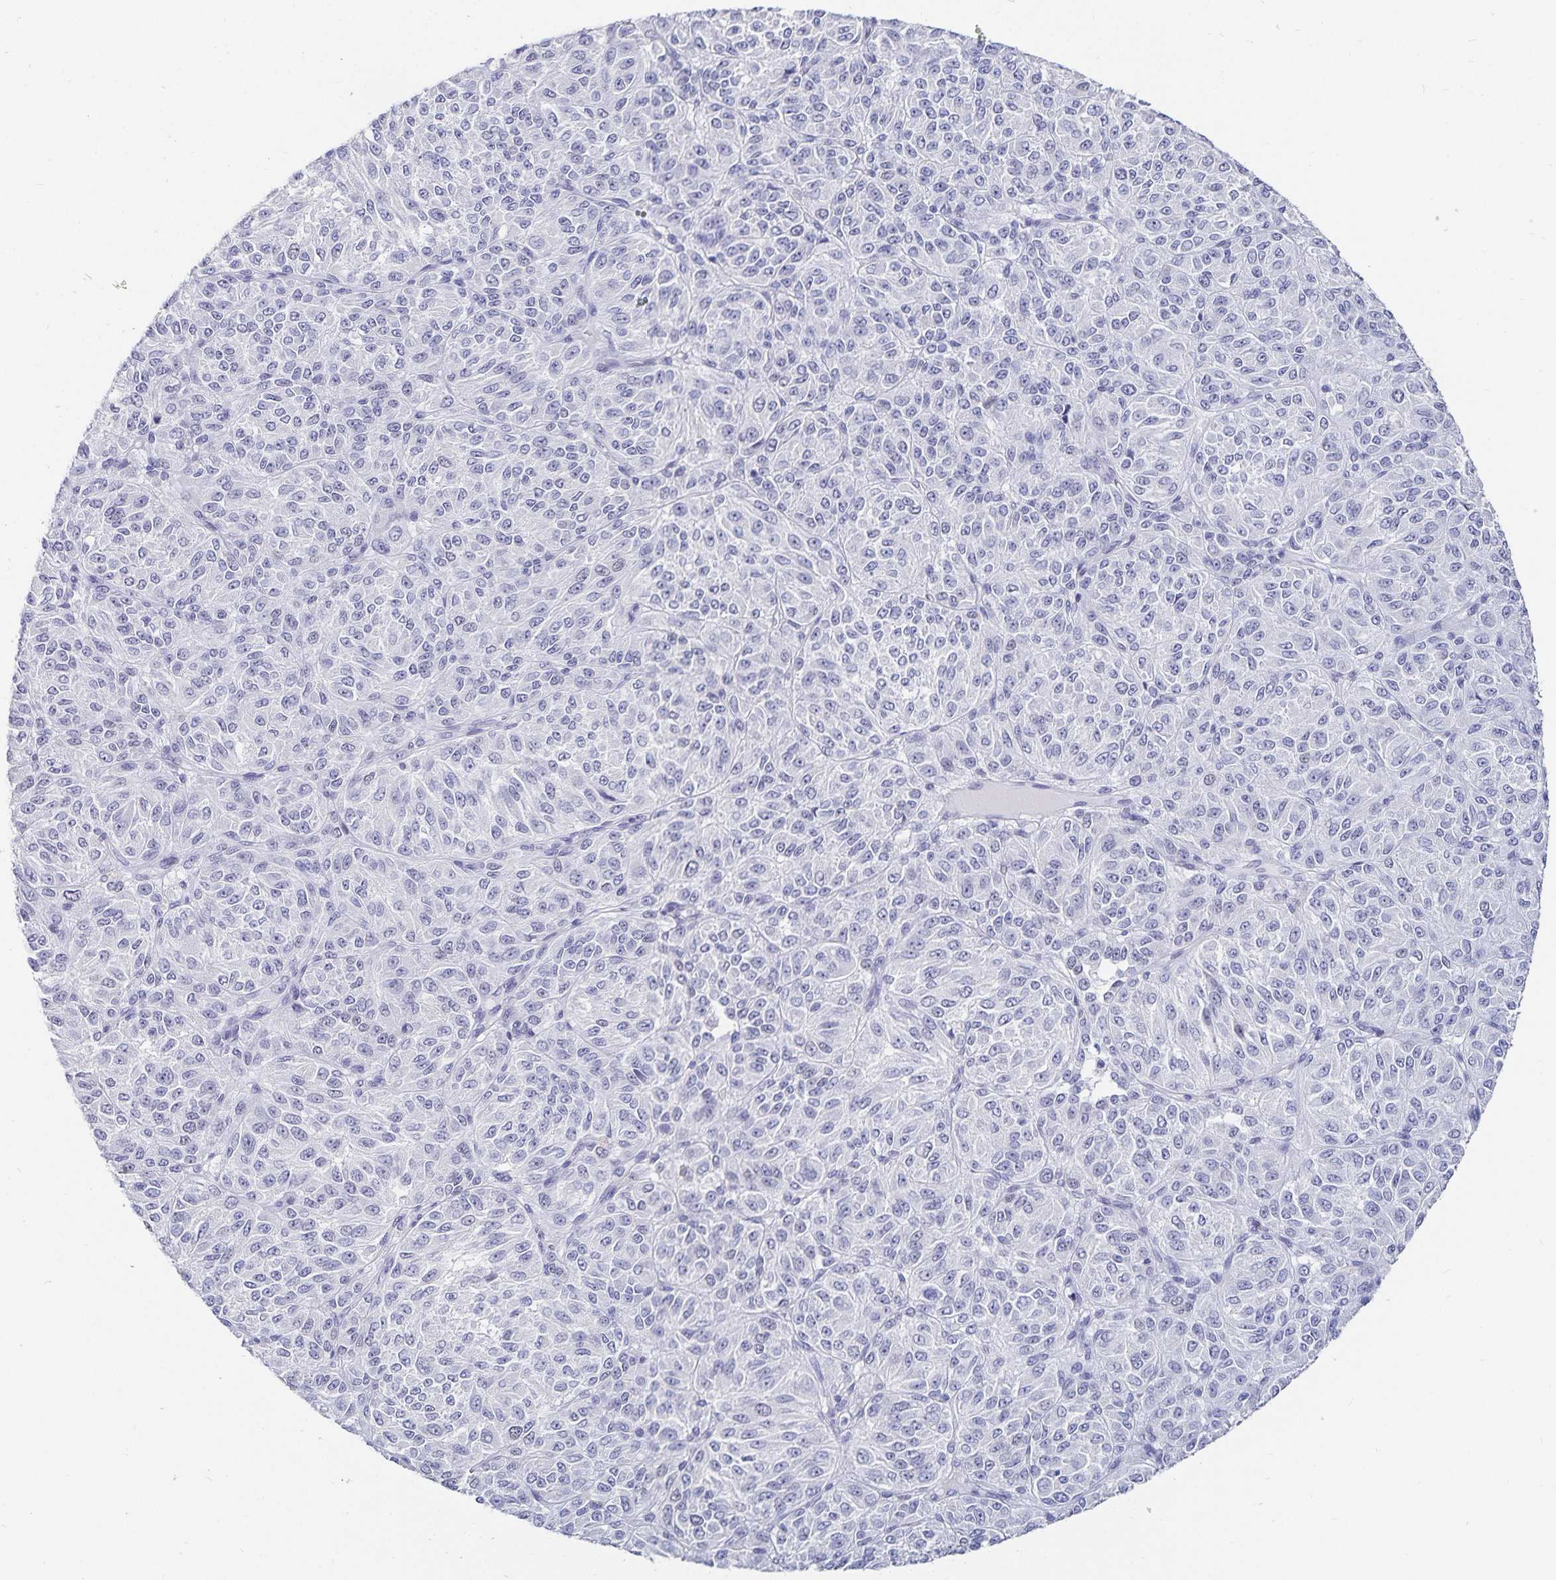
{"staining": {"intensity": "negative", "quantity": "none", "location": "none"}, "tissue": "melanoma", "cell_type": "Tumor cells", "image_type": "cancer", "snomed": [{"axis": "morphology", "description": "Malignant melanoma, Metastatic site"}, {"axis": "topography", "description": "Brain"}], "caption": "A high-resolution photomicrograph shows immunohistochemistry staining of melanoma, which demonstrates no significant positivity in tumor cells.", "gene": "HMGB3", "patient": {"sex": "female", "age": 56}}